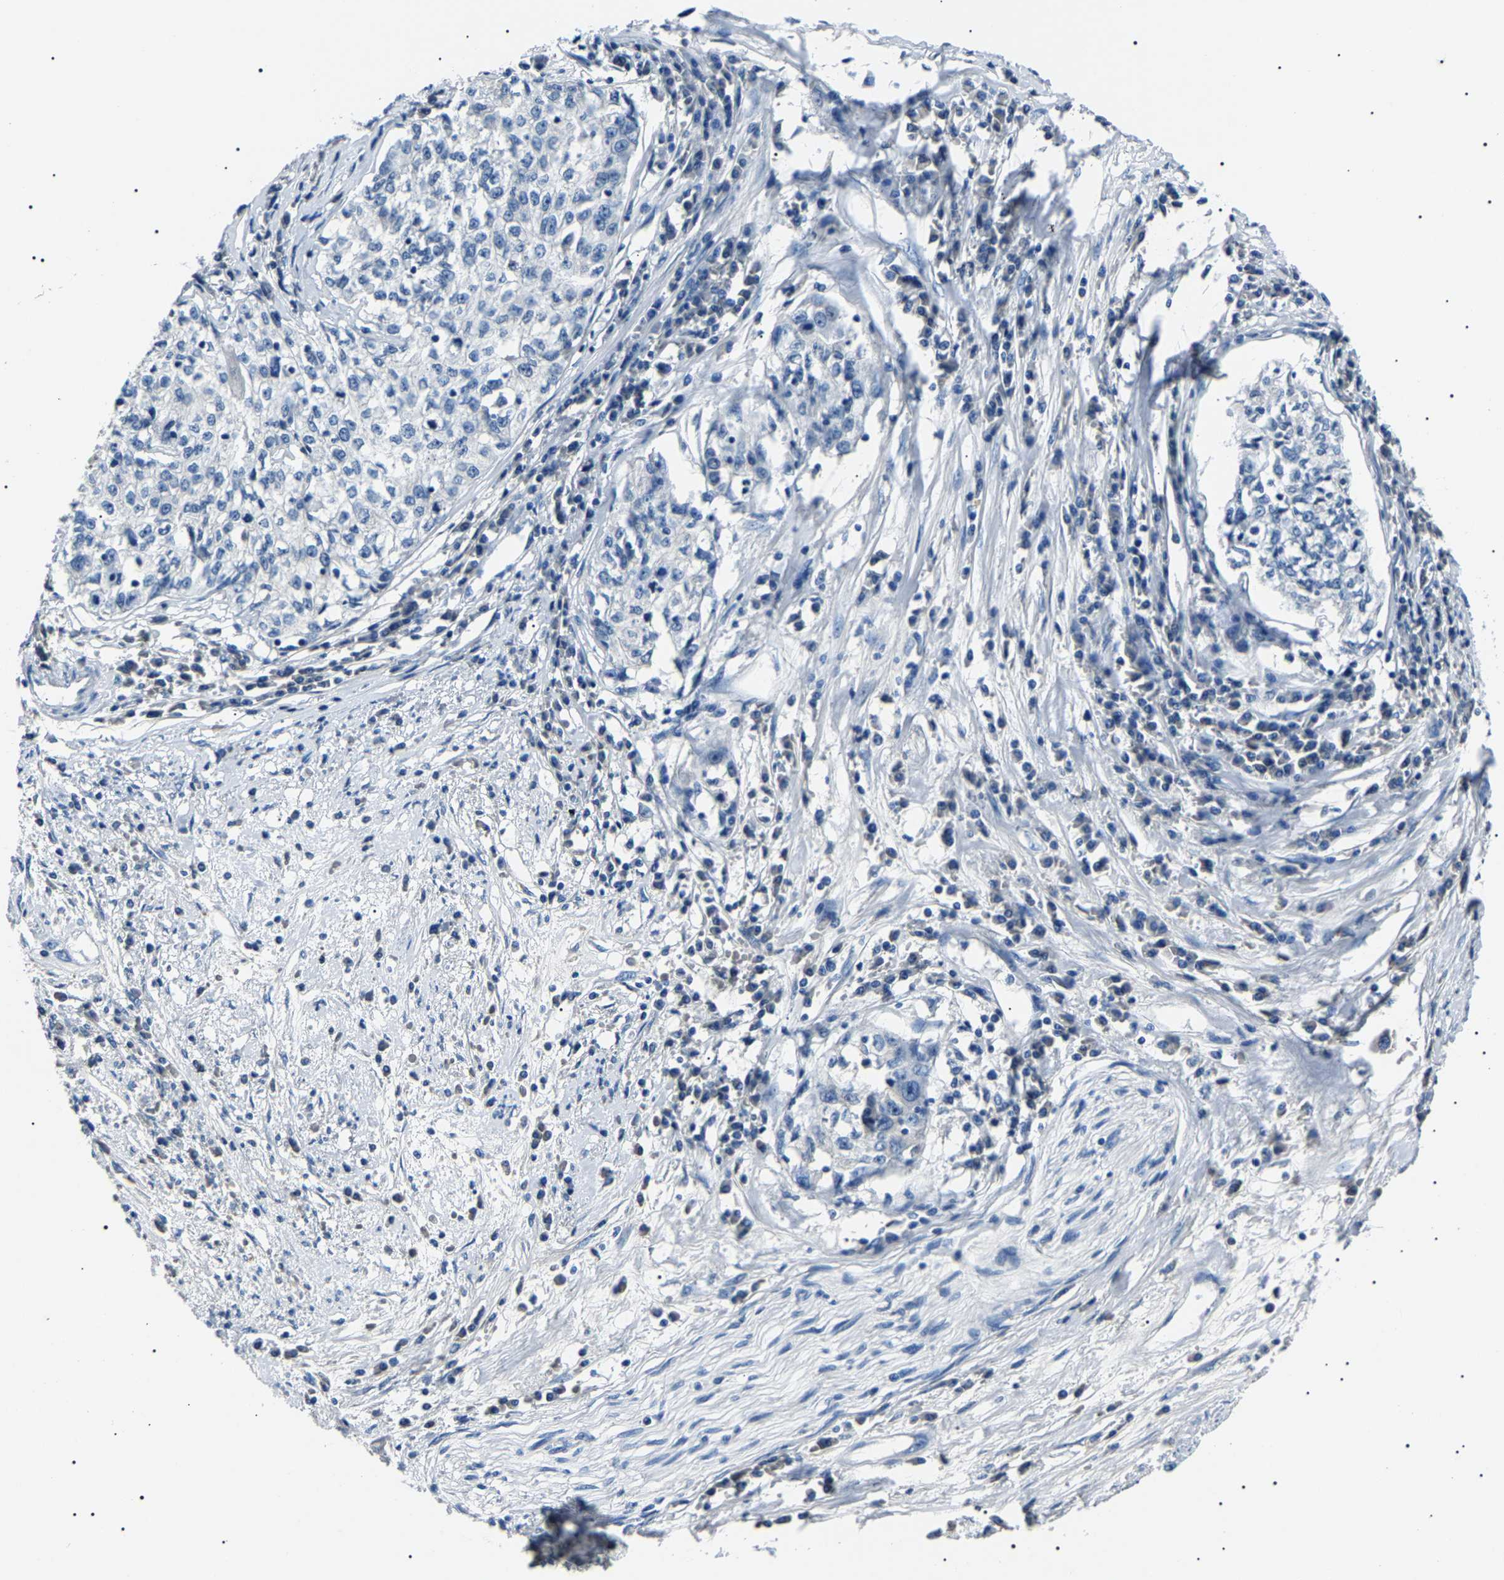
{"staining": {"intensity": "negative", "quantity": "none", "location": "none"}, "tissue": "cervical cancer", "cell_type": "Tumor cells", "image_type": "cancer", "snomed": [{"axis": "morphology", "description": "Squamous cell carcinoma, NOS"}, {"axis": "topography", "description": "Cervix"}], "caption": "Tumor cells are negative for protein expression in human squamous cell carcinoma (cervical).", "gene": "KLK15", "patient": {"sex": "female", "age": 57}}